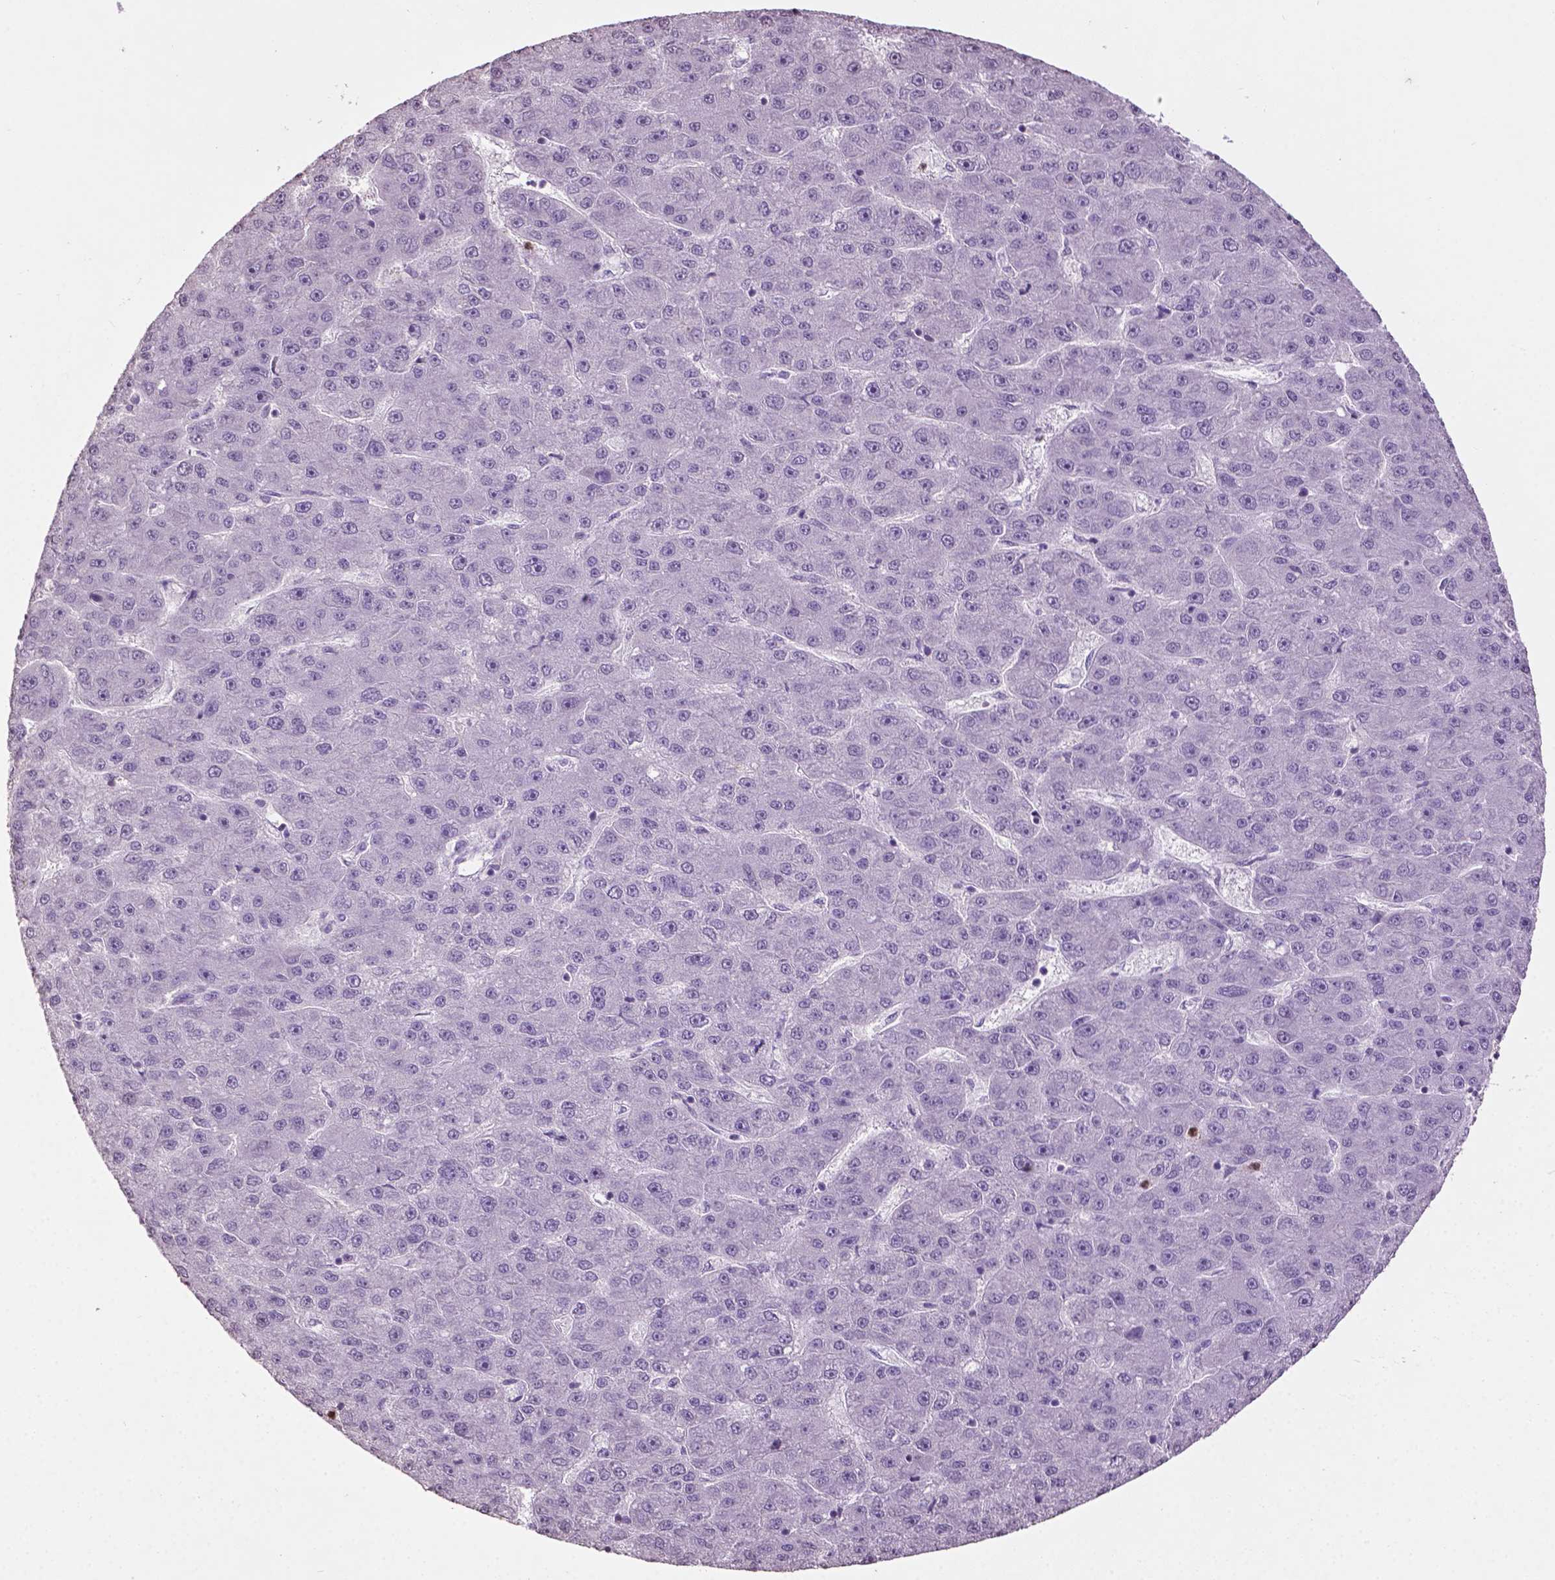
{"staining": {"intensity": "negative", "quantity": "none", "location": "none"}, "tissue": "liver cancer", "cell_type": "Tumor cells", "image_type": "cancer", "snomed": [{"axis": "morphology", "description": "Carcinoma, Hepatocellular, NOS"}, {"axis": "topography", "description": "Liver"}], "caption": "Immunohistochemical staining of human liver hepatocellular carcinoma displays no significant staining in tumor cells.", "gene": "NTNG2", "patient": {"sex": "male", "age": 67}}